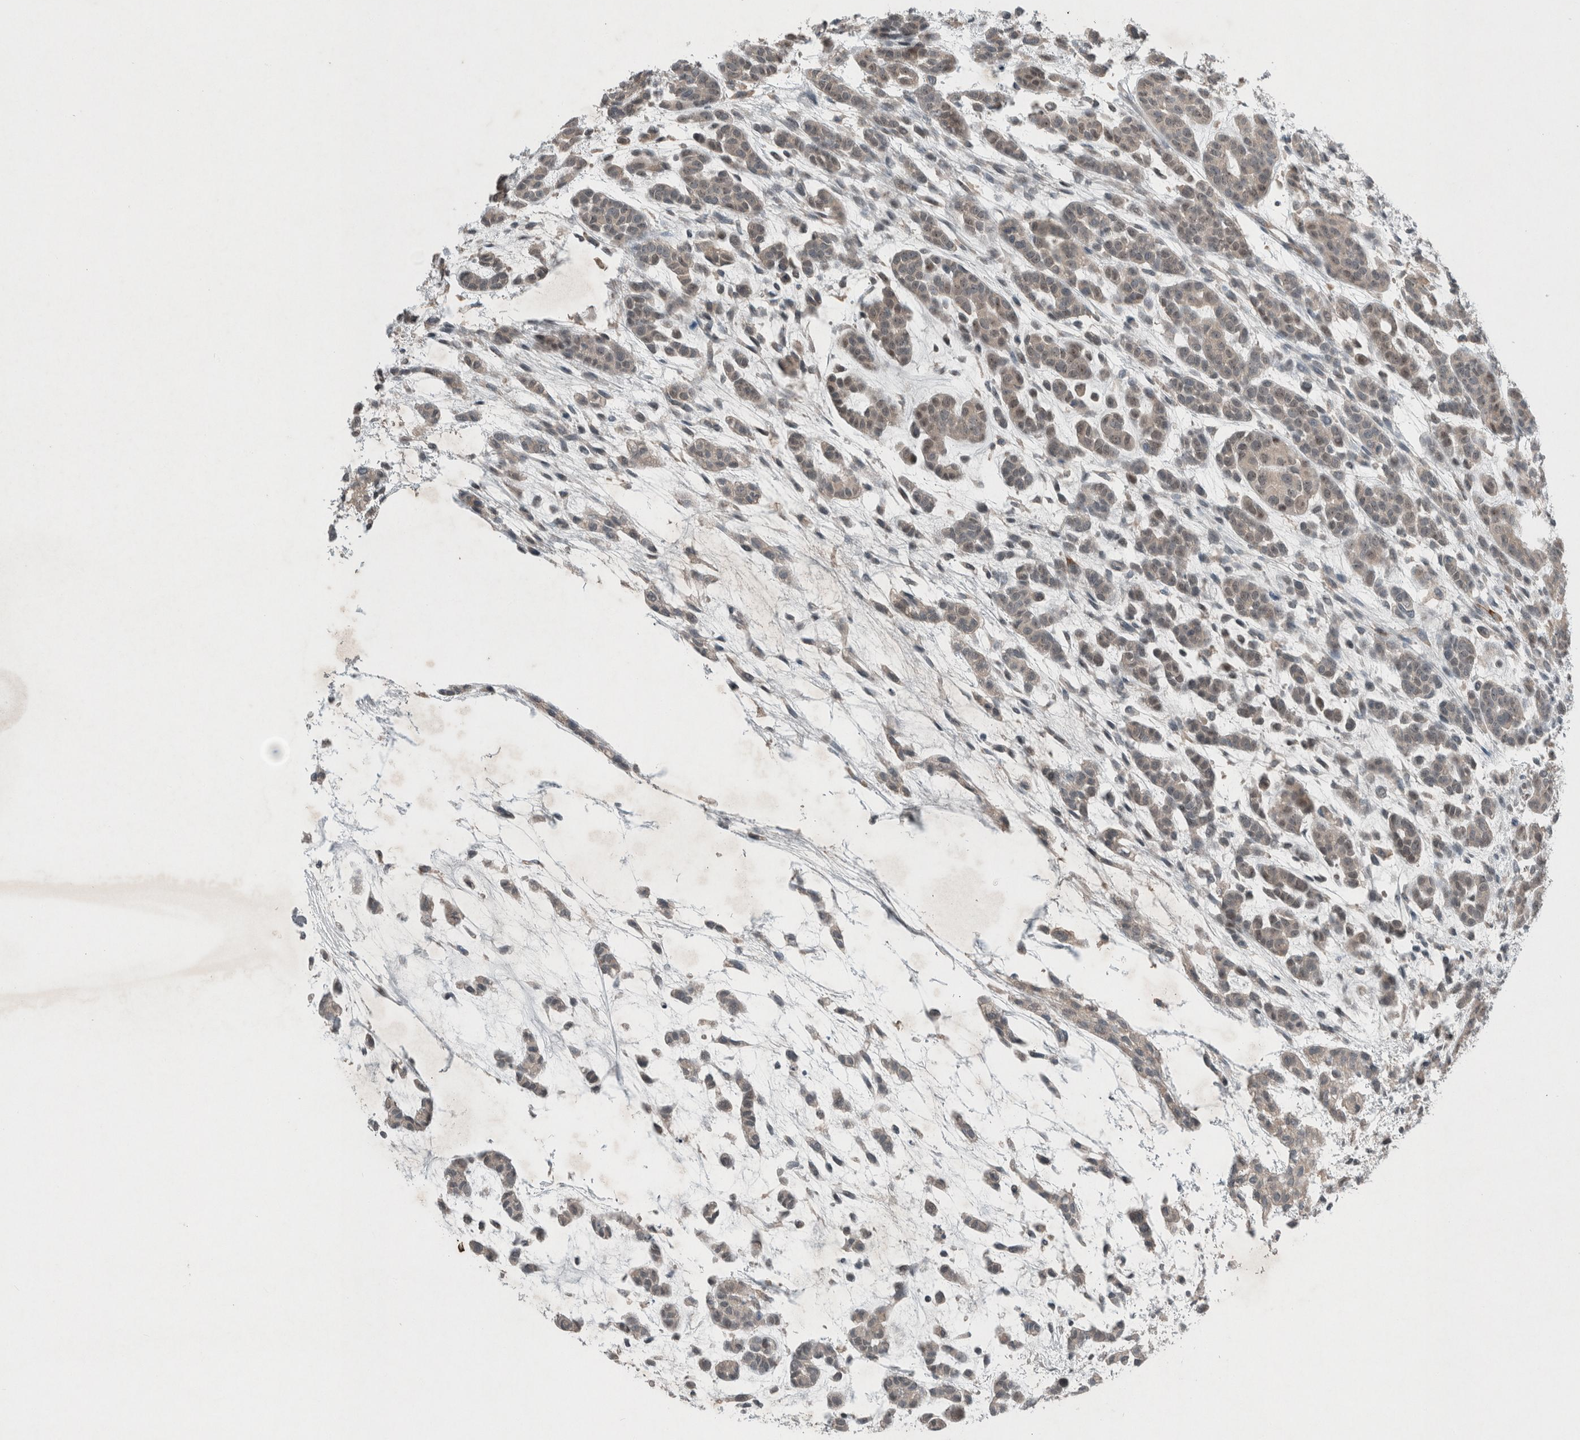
{"staining": {"intensity": "negative", "quantity": "none", "location": "none"}, "tissue": "head and neck cancer", "cell_type": "Tumor cells", "image_type": "cancer", "snomed": [{"axis": "morphology", "description": "Adenocarcinoma, NOS"}, {"axis": "morphology", "description": "Adenoma, NOS"}, {"axis": "topography", "description": "Head-Neck"}], "caption": "This is an immunohistochemistry (IHC) photomicrograph of human head and neck cancer. There is no staining in tumor cells.", "gene": "RALGDS", "patient": {"sex": "female", "age": 55}}